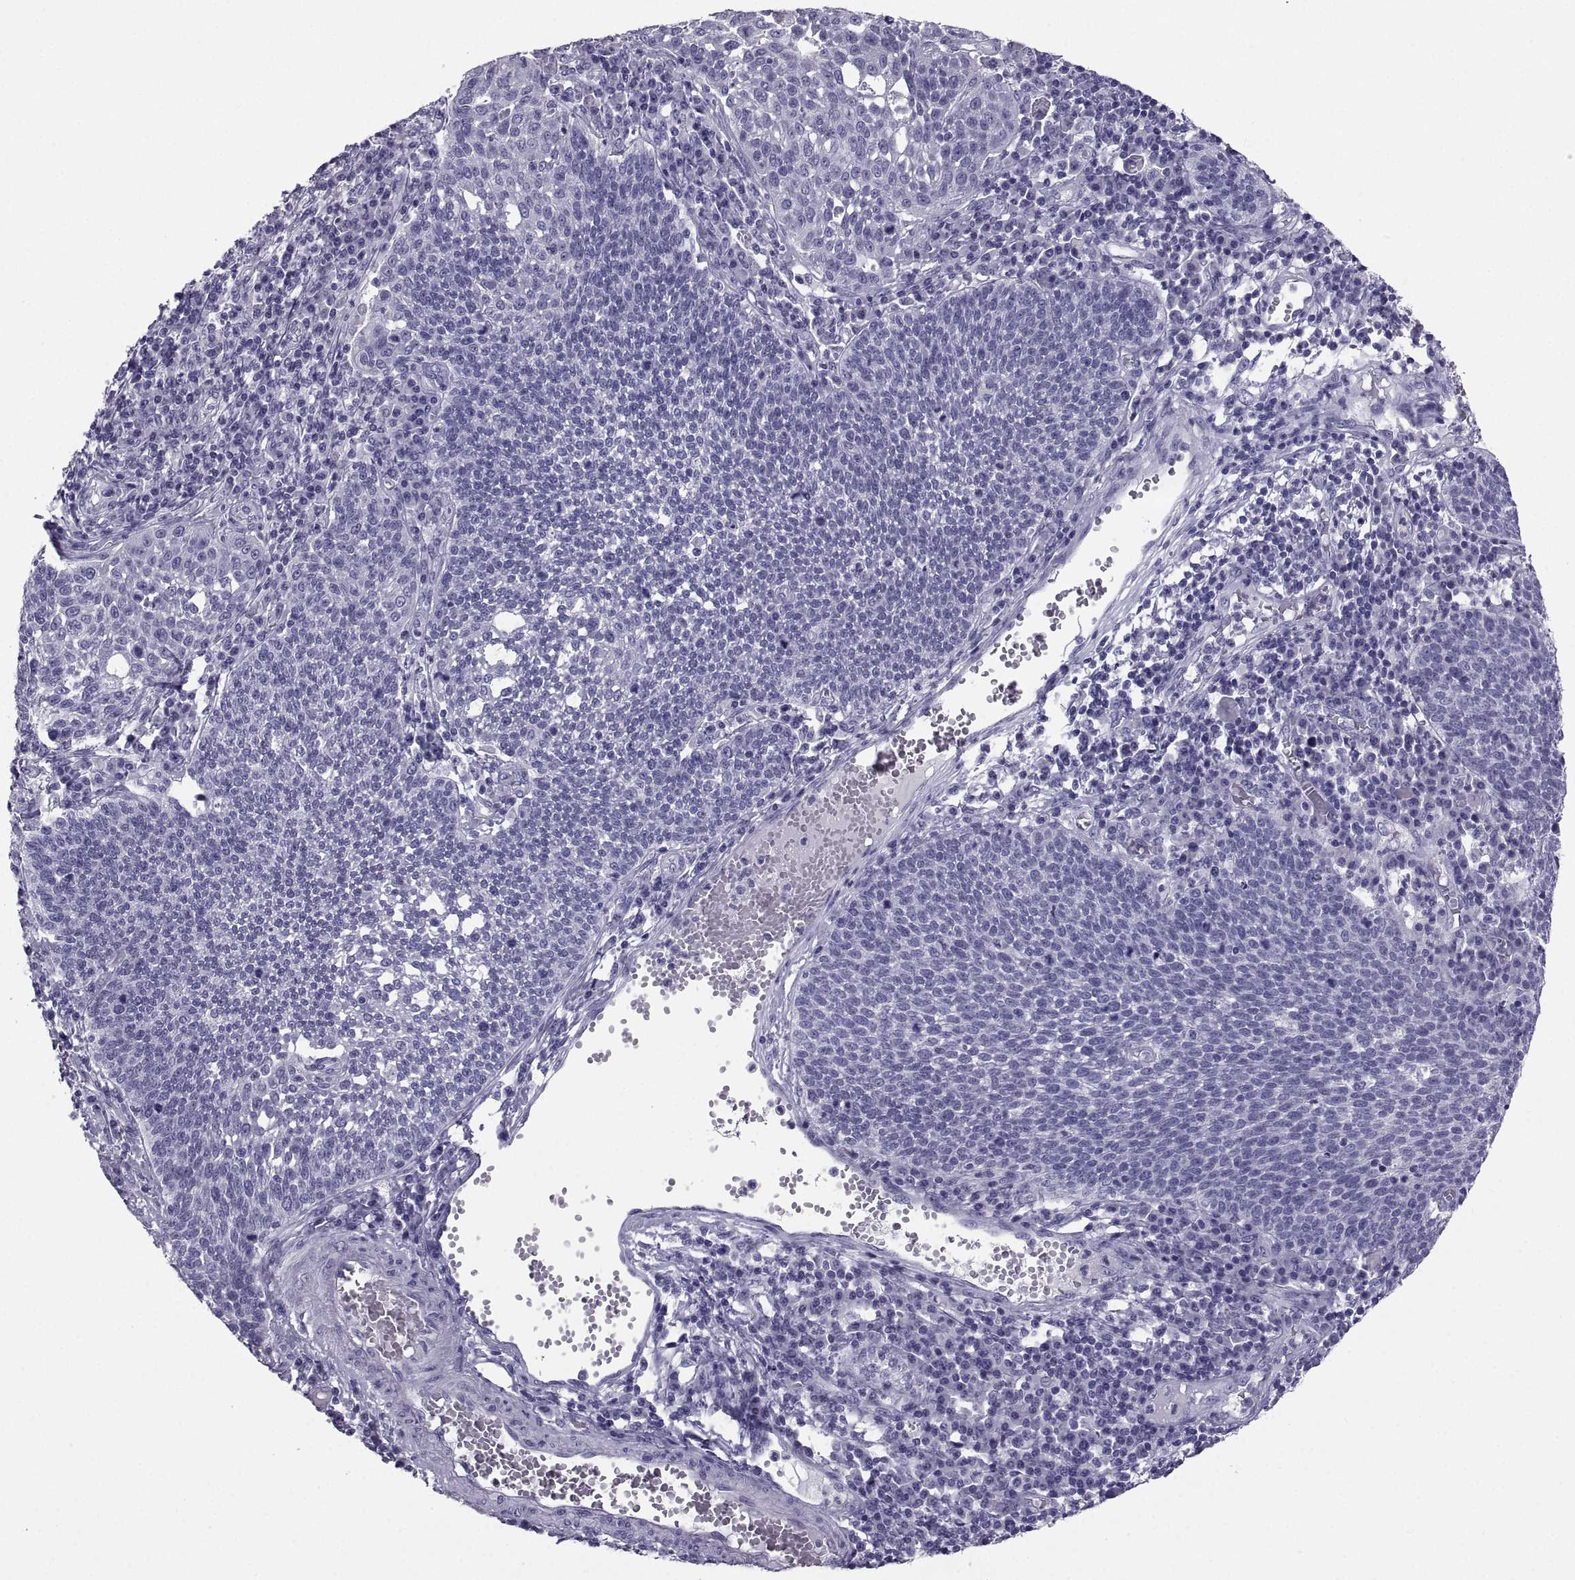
{"staining": {"intensity": "negative", "quantity": "none", "location": "none"}, "tissue": "cervical cancer", "cell_type": "Tumor cells", "image_type": "cancer", "snomed": [{"axis": "morphology", "description": "Squamous cell carcinoma, NOS"}, {"axis": "topography", "description": "Cervix"}], "caption": "Immunohistochemistry micrograph of cervical squamous cell carcinoma stained for a protein (brown), which displays no positivity in tumor cells. (Stains: DAB (3,3'-diaminobenzidine) immunohistochemistry (IHC) with hematoxylin counter stain, Microscopy: brightfield microscopy at high magnification).", "gene": "PCSK1N", "patient": {"sex": "female", "age": 34}}